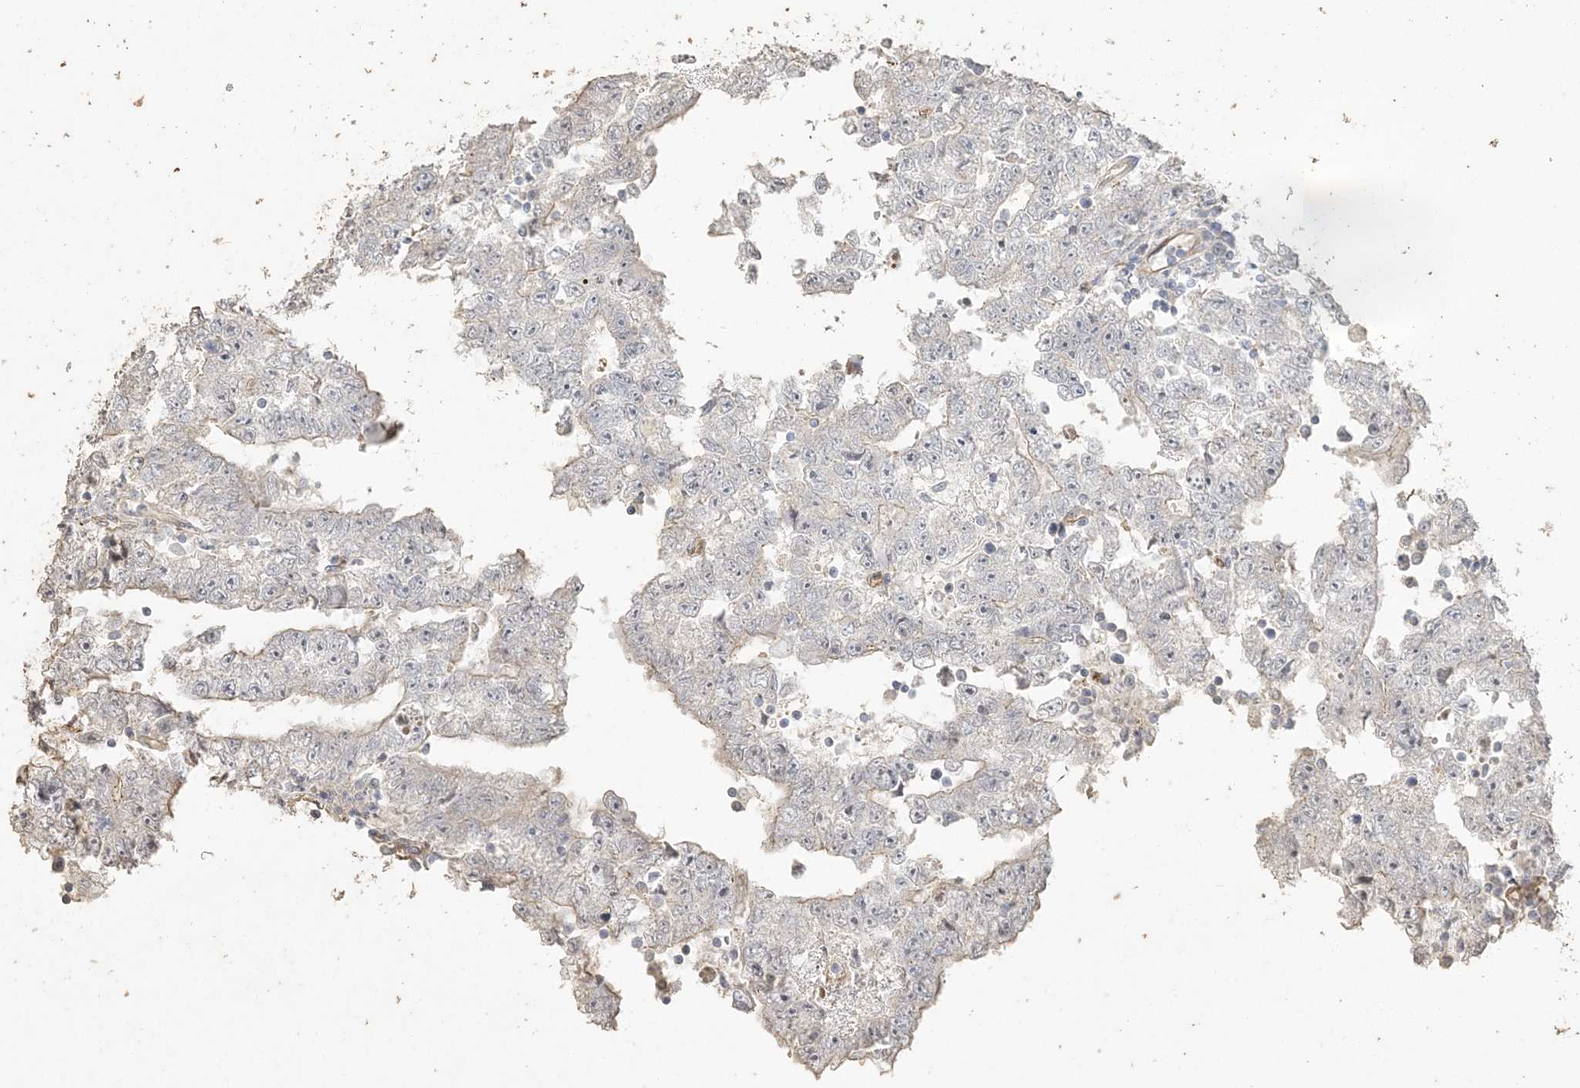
{"staining": {"intensity": "negative", "quantity": "none", "location": "none"}, "tissue": "testis cancer", "cell_type": "Tumor cells", "image_type": "cancer", "snomed": [{"axis": "morphology", "description": "Carcinoma, Embryonal, NOS"}, {"axis": "topography", "description": "Testis"}], "caption": "High magnification brightfield microscopy of testis cancer (embryonal carcinoma) stained with DAB (brown) and counterstained with hematoxylin (blue): tumor cells show no significant positivity.", "gene": "RNF145", "patient": {"sex": "male", "age": 25}}